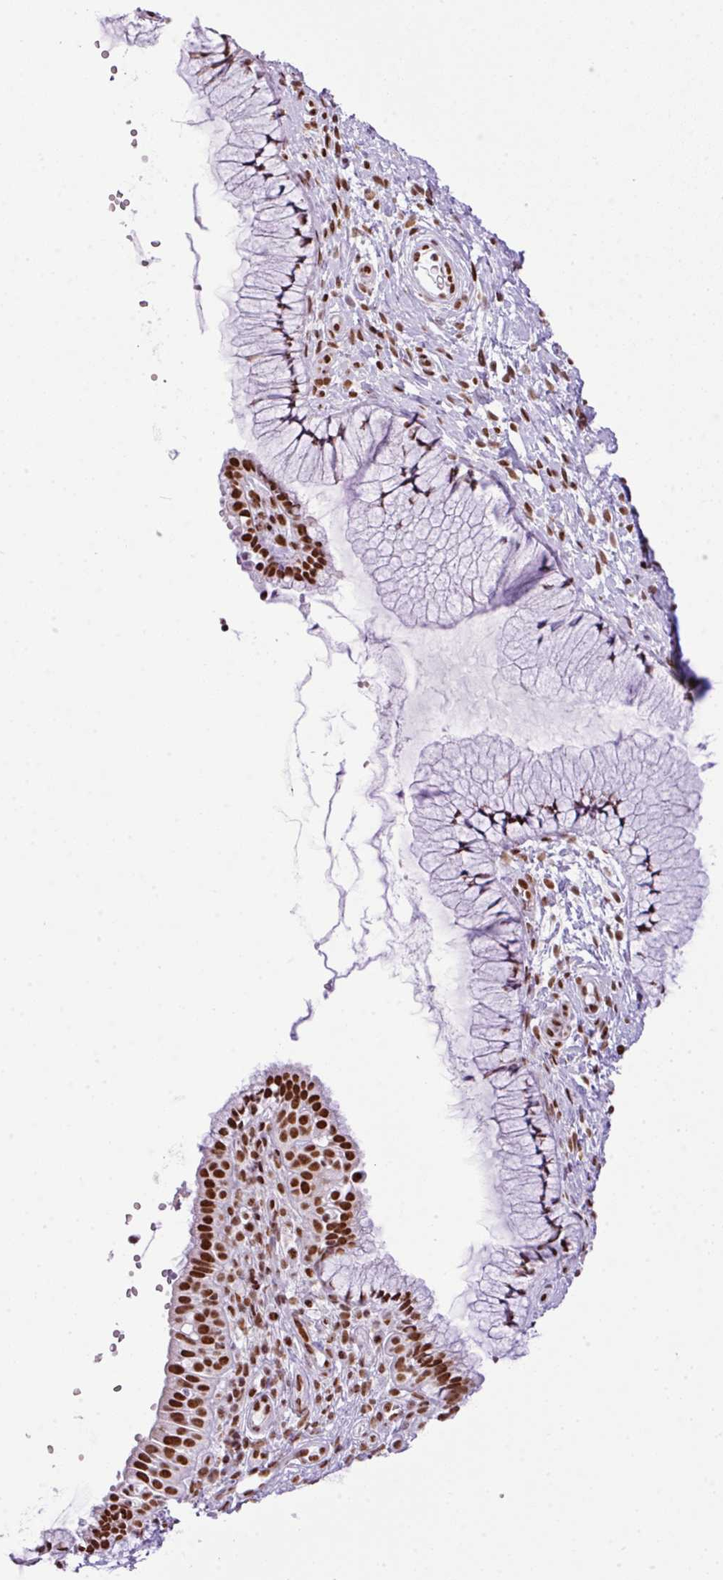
{"staining": {"intensity": "strong", "quantity": ">75%", "location": "nuclear"}, "tissue": "cervix", "cell_type": "Glandular cells", "image_type": "normal", "snomed": [{"axis": "morphology", "description": "Normal tissue, NOS"}, {"axis": "topography", "description": "Cervix"}], "caption": "An immunohistochemistry (IHC) histopathology image of normal tissue is shown. Protein staining in brown shows strong nuclear positivity in cervix within glandular cells.", "gene": "RARG", "patient": {"sex": "female", "age": 36}}